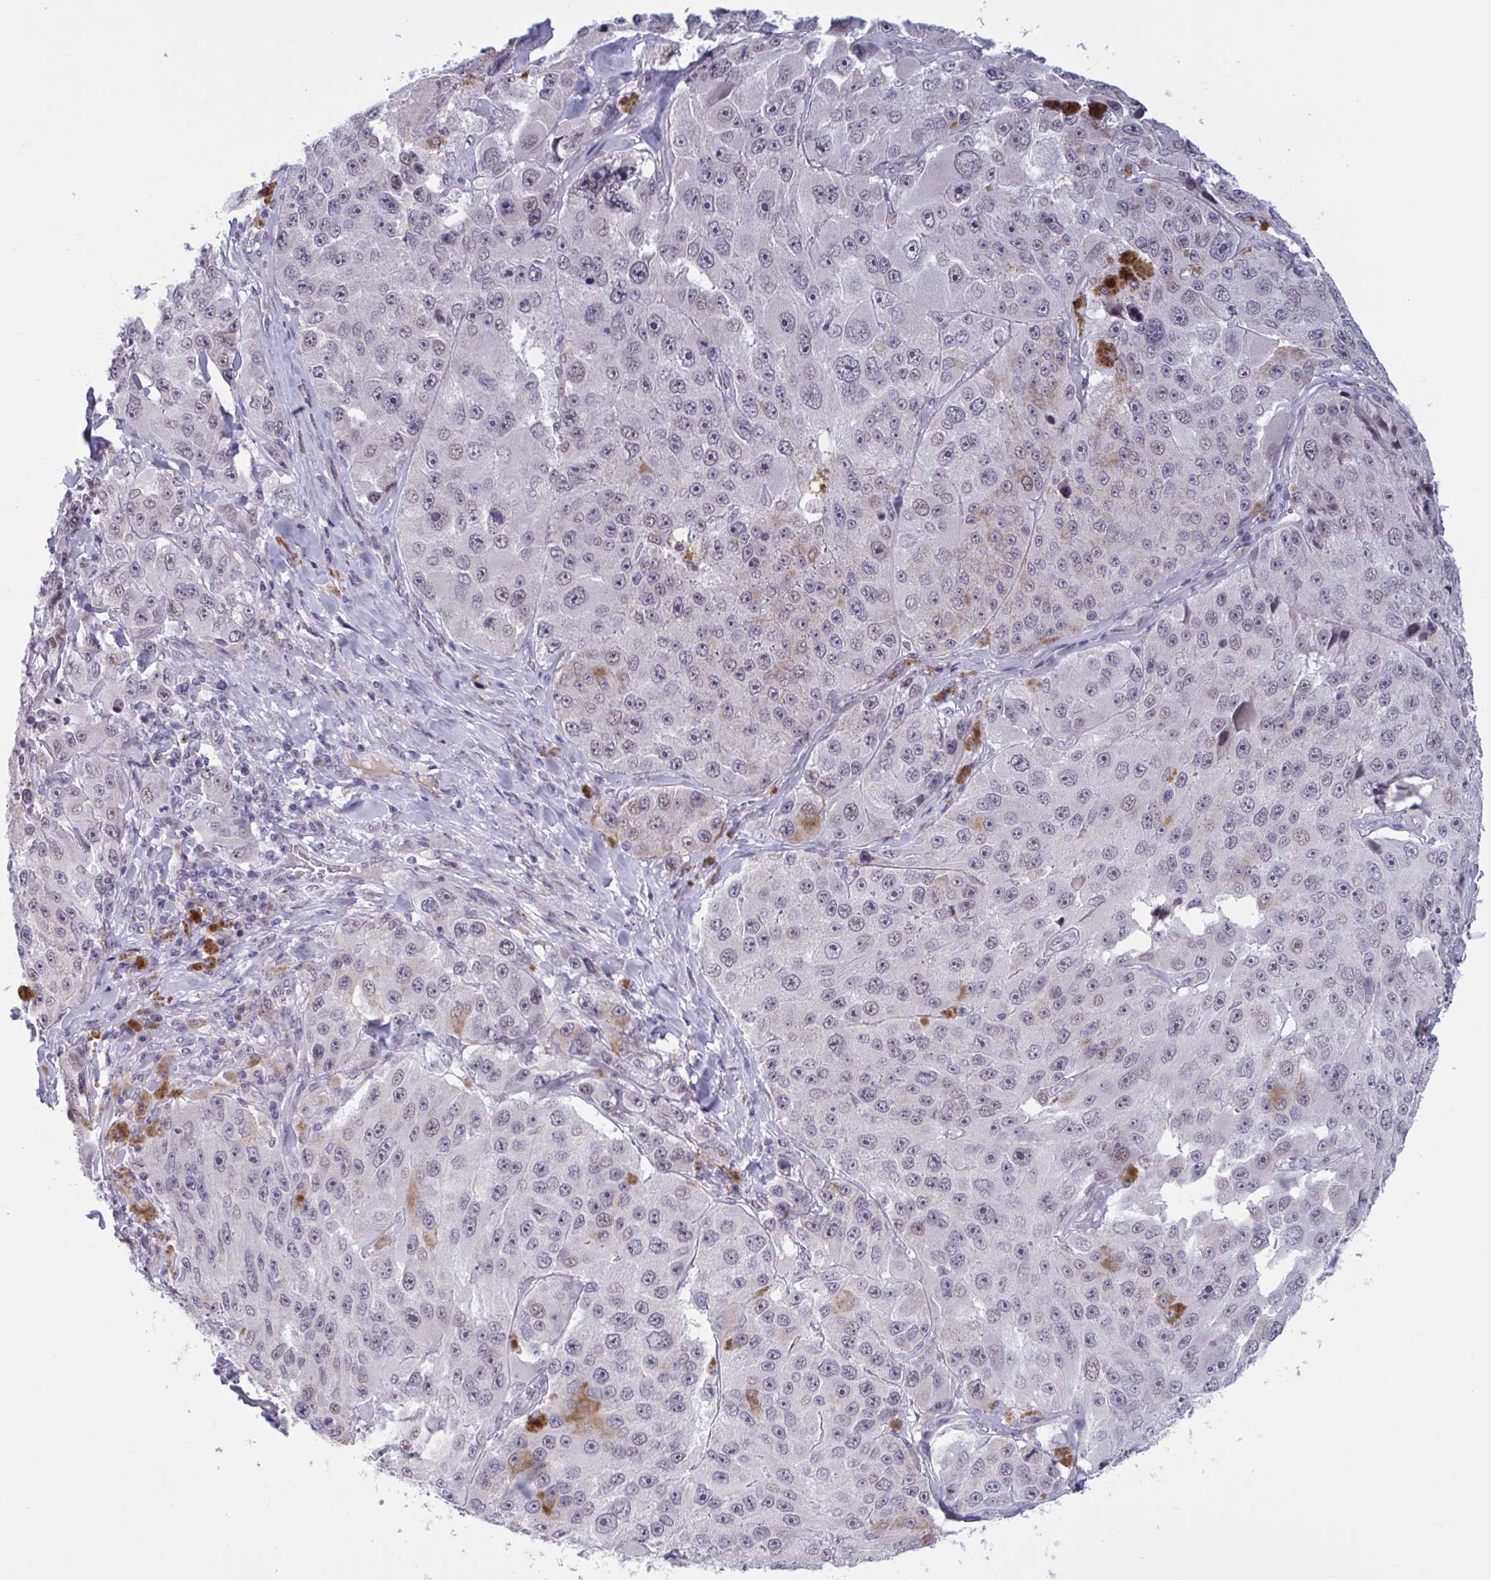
{"staining": {"intensity": "negative", "quantity": "none", "location": "none"}, "tissue": "melanoma", "cell_type": "Tumor cells", "image_type": "cancer", "snomed": [{"axis": "morphology", "description": "Malignant melanoma, Metastatic site"}, {"axis": "topography", "description": "Lymph node"}], "caption": "The photomicrograph demonstrates no significant positivity in tumor cells of malignant melanoma (metastatic site).", "gene": "CNGB3", "patient": {"sex": "male", "age": 62}}